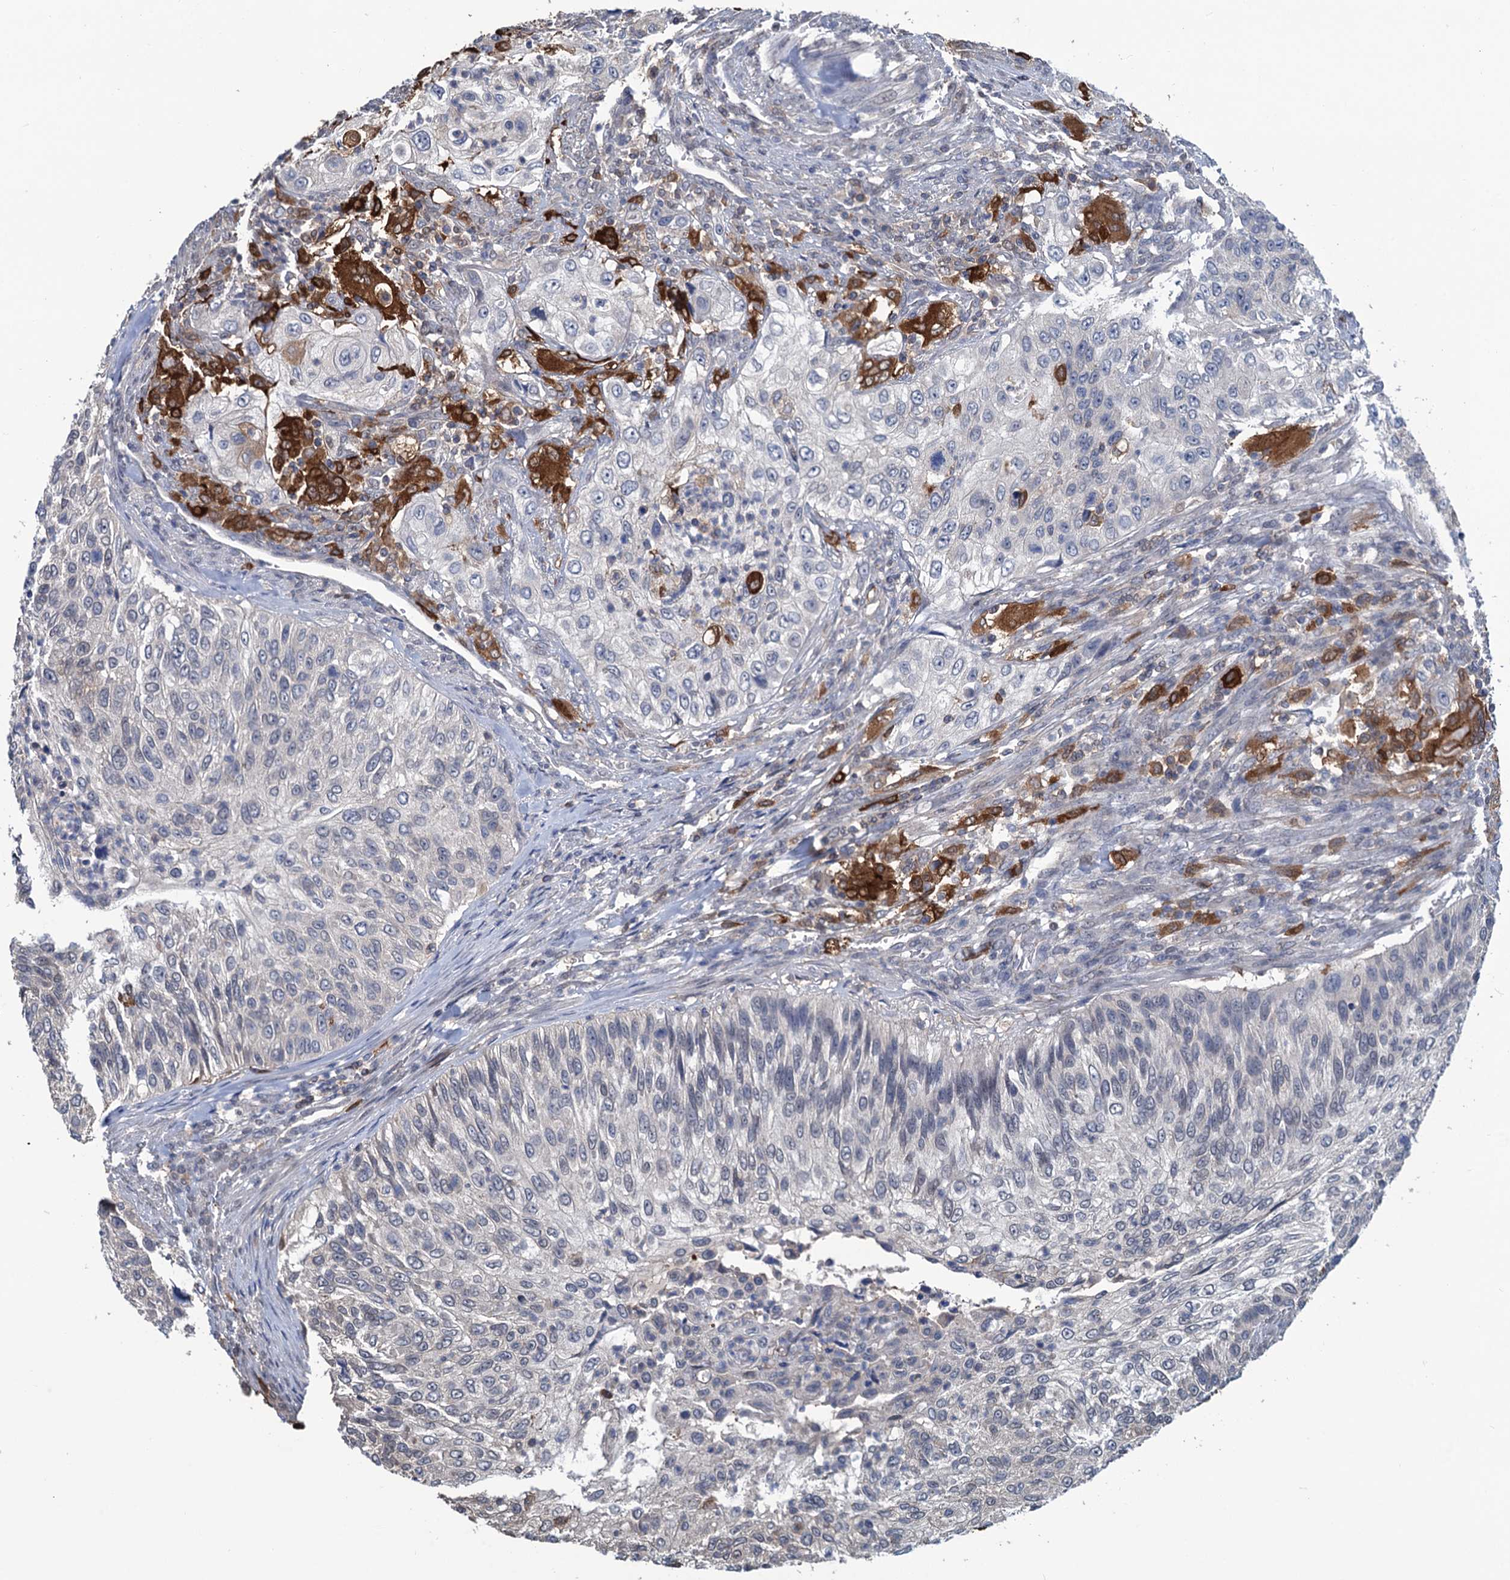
{"staining": {"intensity": "negative", "quantity": "none", "location": "none"}, "tissue": "urothelial cancer", "cell_type": "Tumor cells", "image_type": "cancer", "snomed": [{"axis": "morphology", "description": "Urothelial carcinoma, High grade"}, {"axis": "topography", "description": "Urinary bladder"}], "caption": "This is an IHC histopathology image of human urothelial cancer. There is no expression in tumor cells.", "gene": "RTKN2", "patient": {"sex": "female", "age": 60}}